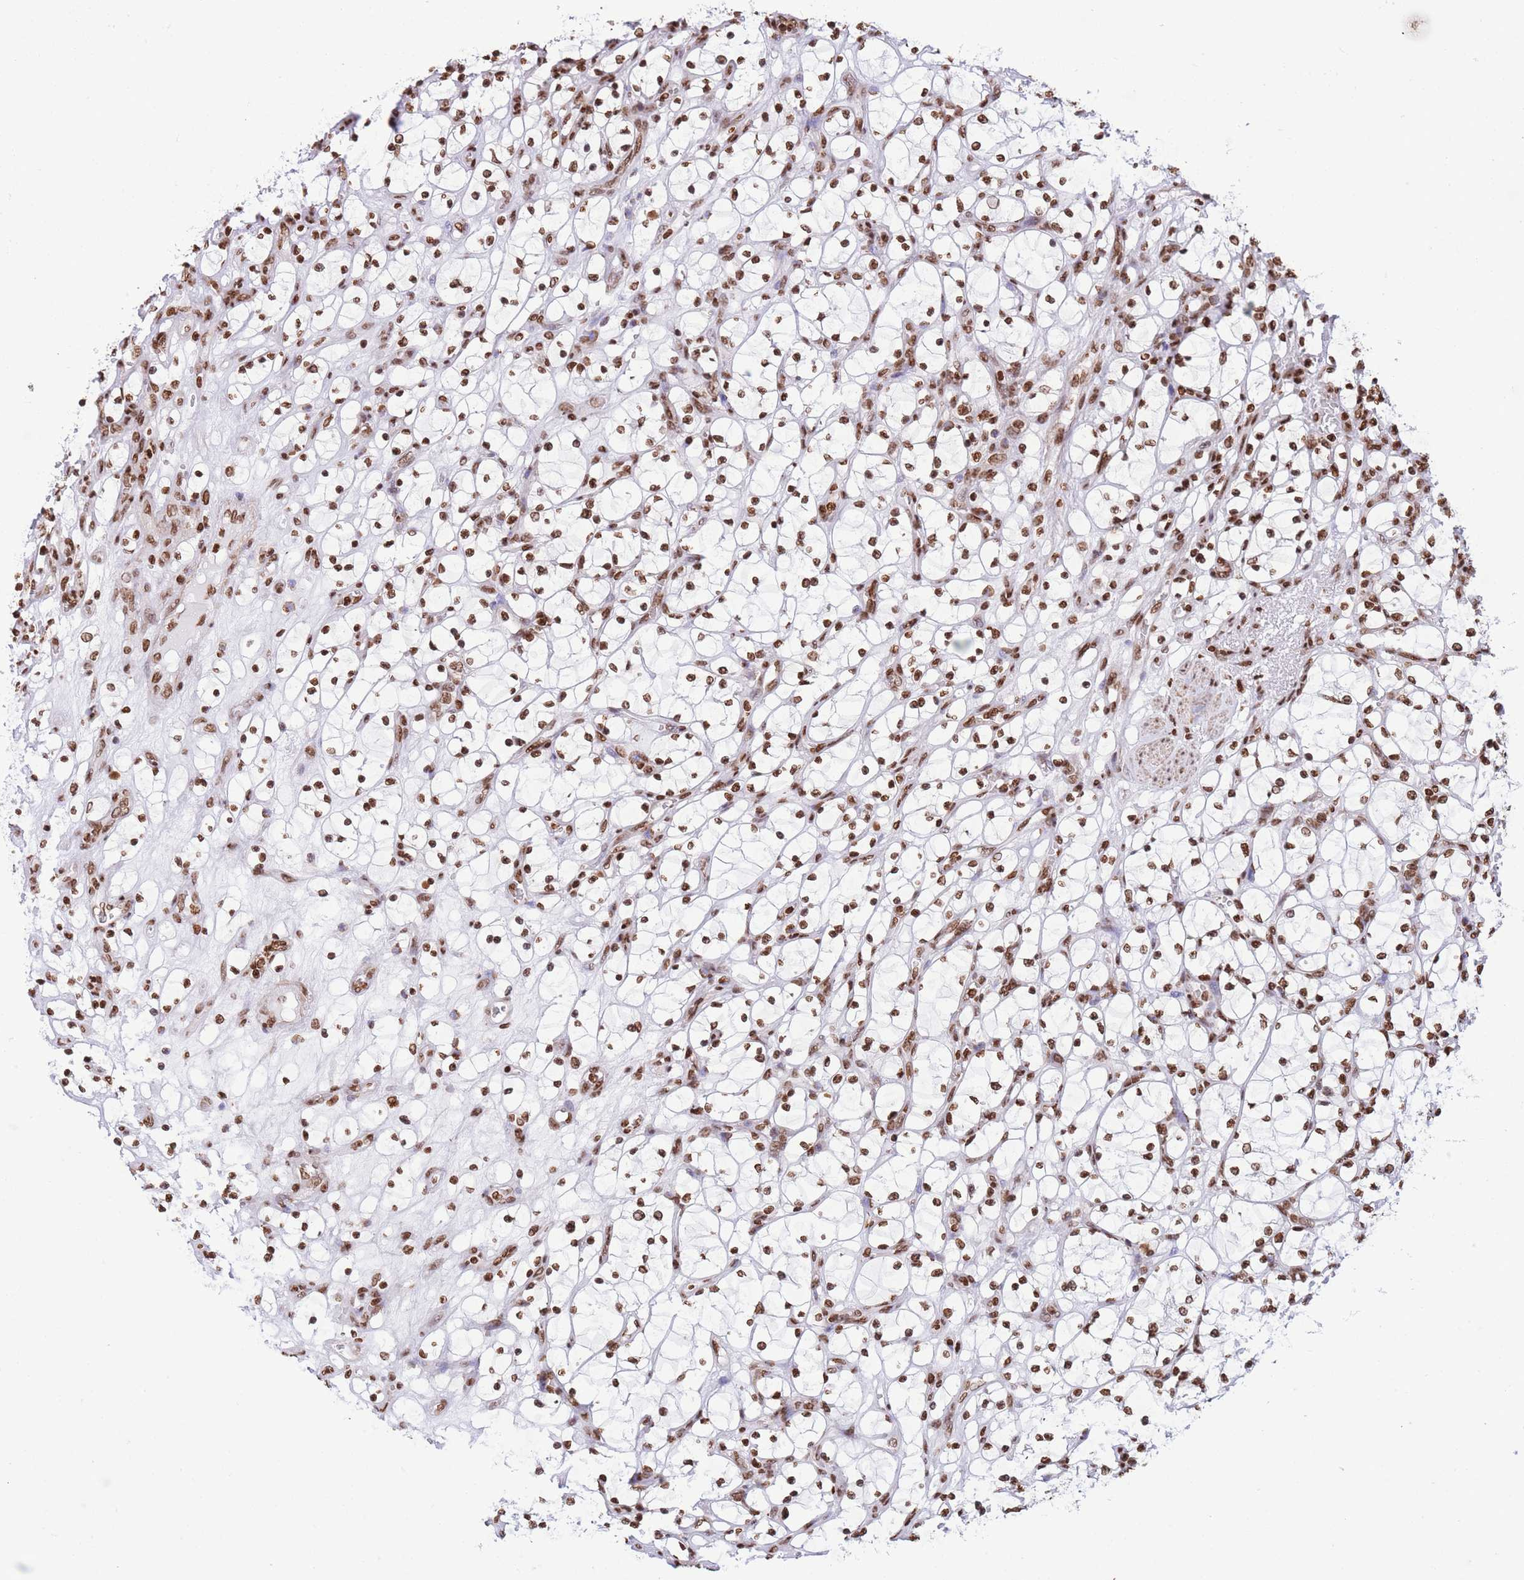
{"staining": {"intensity": "moderate", "quantity": ">75%", "location": "nuclear"}, "tissue": "renal cancer", "cell_type": "Tumor cells", "image_type": "cancer", "snomed": [{"axis": "morphology", "description": "Adenocarcinoma, NOS"}, {"axis": "topography", "description": "Kidney"}], "caption": "About >75% of tumor cells in renal cancer (adenocarcinoma) reveal moderate nuclear protein positivity as visualized by brown immunohistochemical staining.", "gene": "H2BC11", "patient": {"sex": "female", "age": 69}}